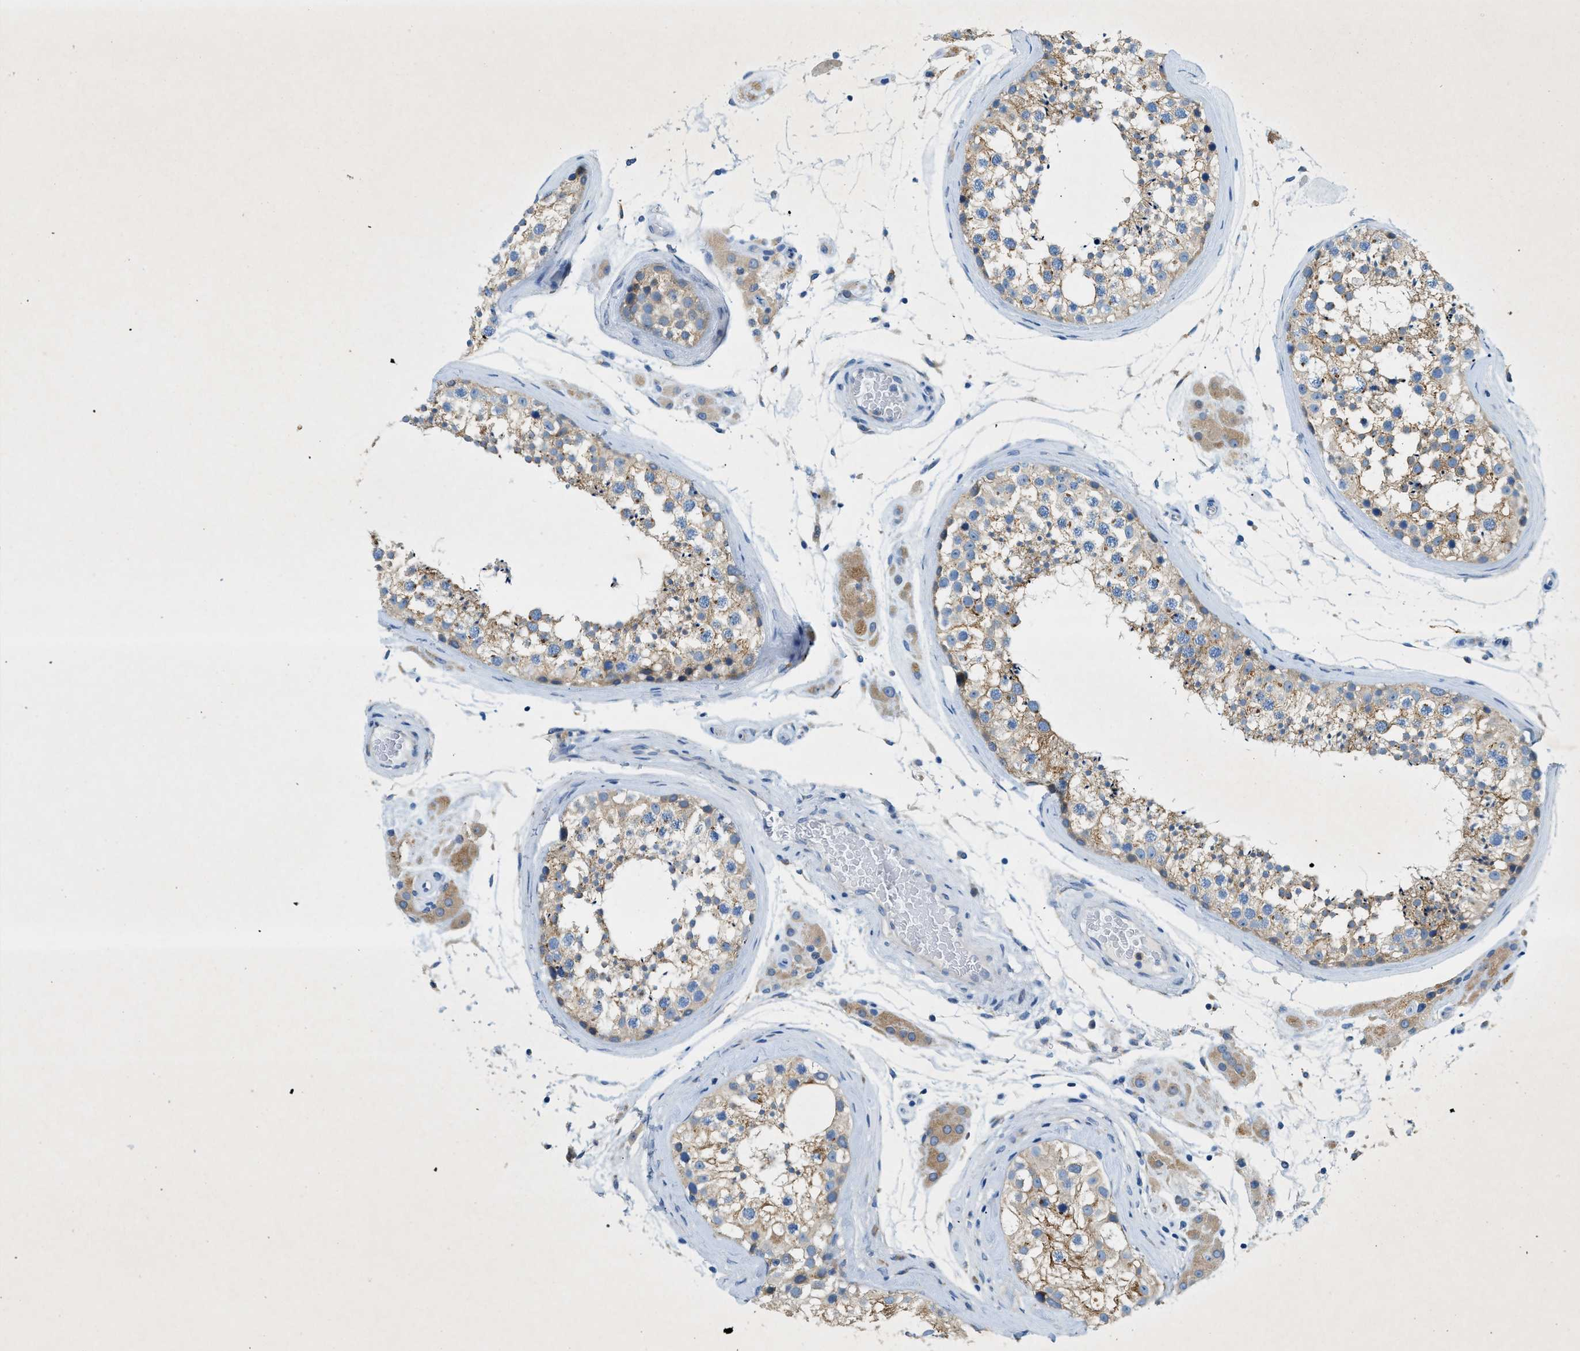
{"staining": {"intensity": "weak", "quantity": "25%-75%", "location": "cytoplasmic/membranous"}, "tissue": "testis", "cell_type": "Cells in seminiferous ducts", "image_type": "normal", "snomed": [{"axis": "morphology", "description": "Normal tissue, NOS"}, {"axis": "topography", "description": "Testis"}], "caption": "Weak cytoplasmic/membranous positivity is appreciated in approximately 25%-75% of cells in seminiferous ducts in benign testis. Using DAB (3,3'-diaminobenzidine) (brown) and hematoxylin (blue) stains, captured at high magnification using brightfield microscopy.", "gene": "ZDHHC13", "patient": {"sex": "male", "age": 46}}